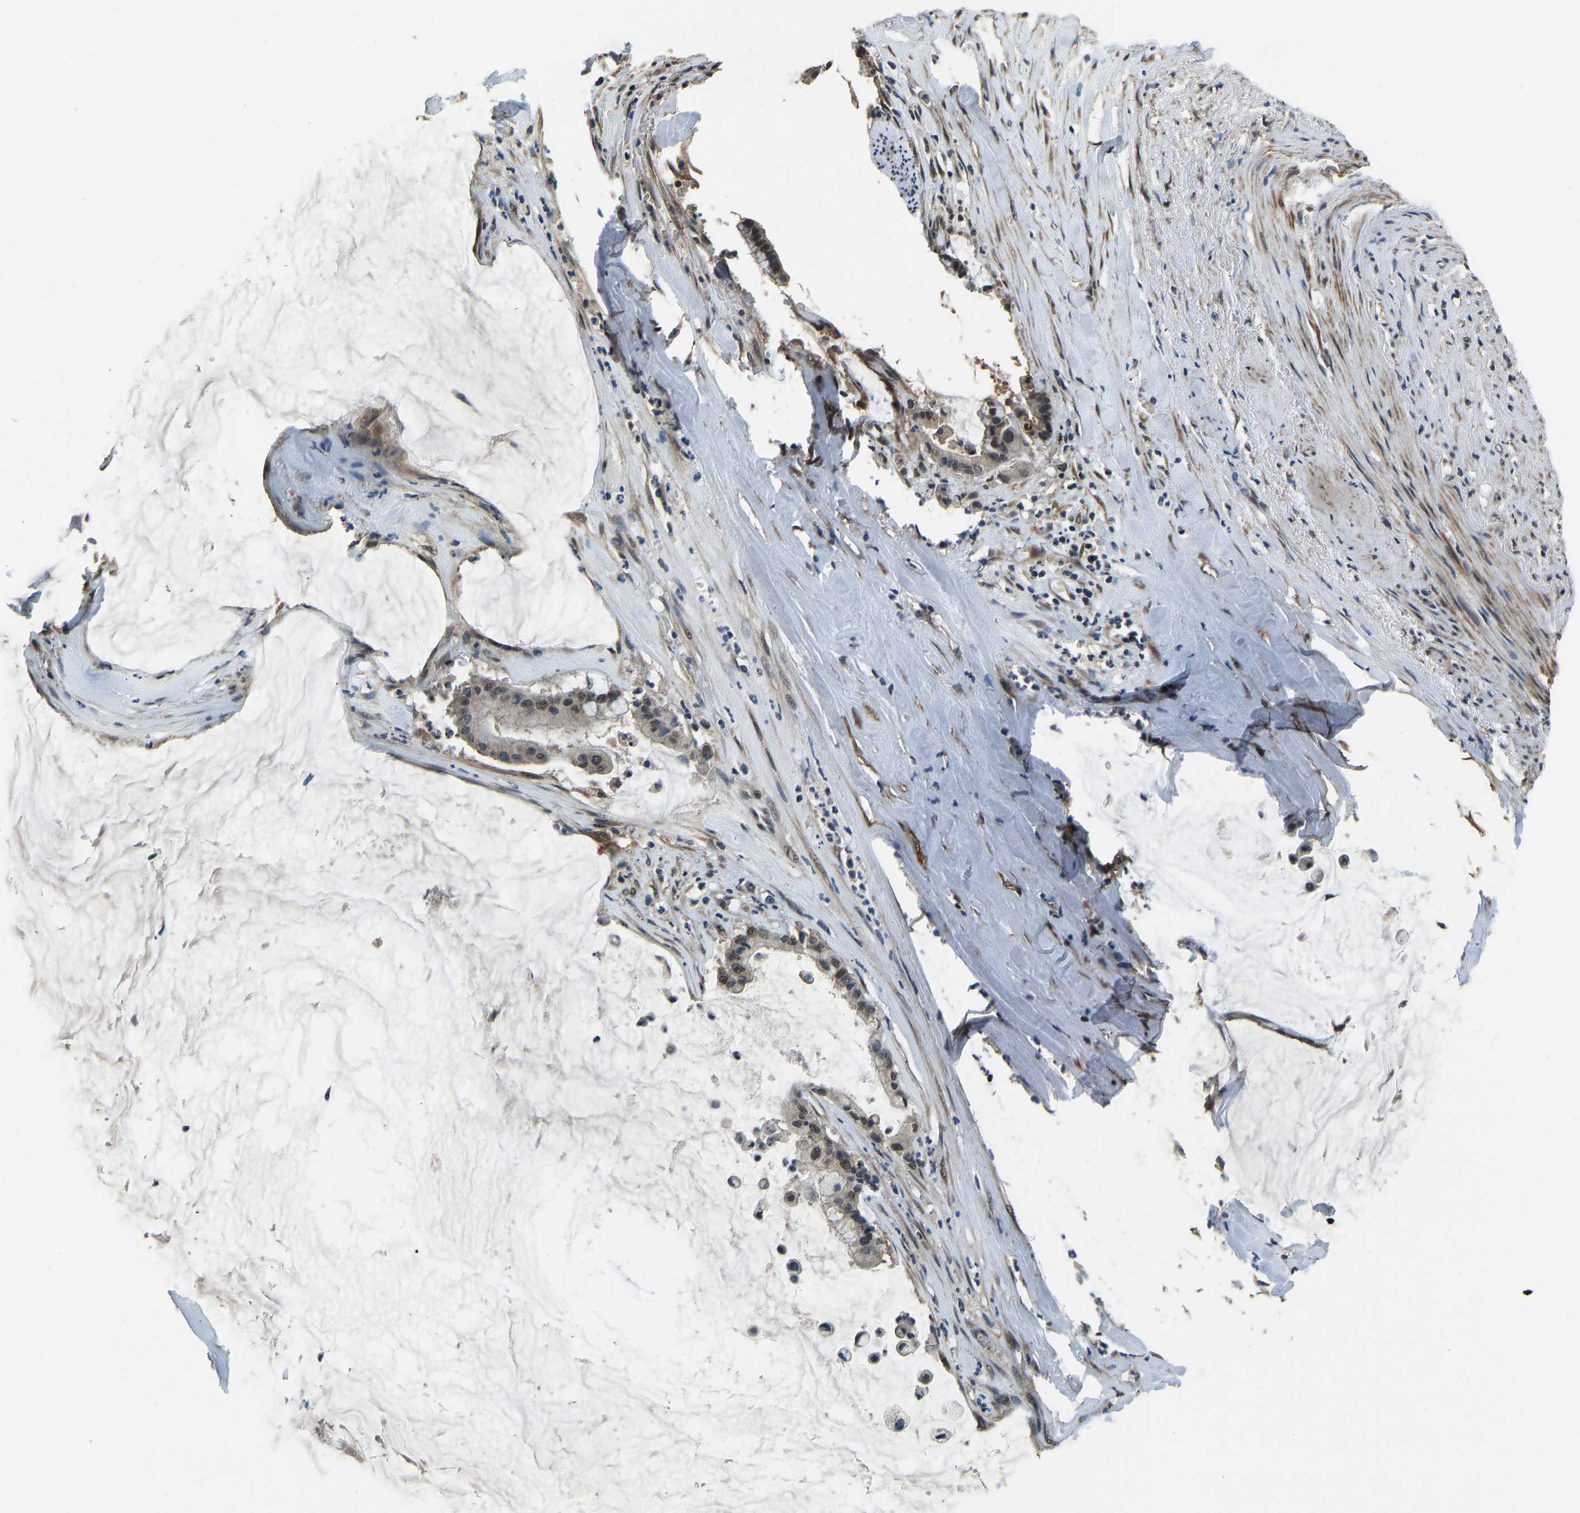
{"staining": {"intensity": "moderate", "quantity": "25%-75%", "location": "nuclear"}, "tissue": "pancreatic cancer", "cell_type": "Tumor cells", "image_type": "cancer", "snomed": [{"axis": "morphology", "description": "Adenocarcinoma, NOS"}, {"axis": "topography", "description": "Pancreas"}], "caption": "Adenocarcinoma (pancreatic) stained for a protein demonstrates moderate nuclear positivity in tumor cells.", "gene": "TOX4", "patient": {"sex": "male", "age": 41}}